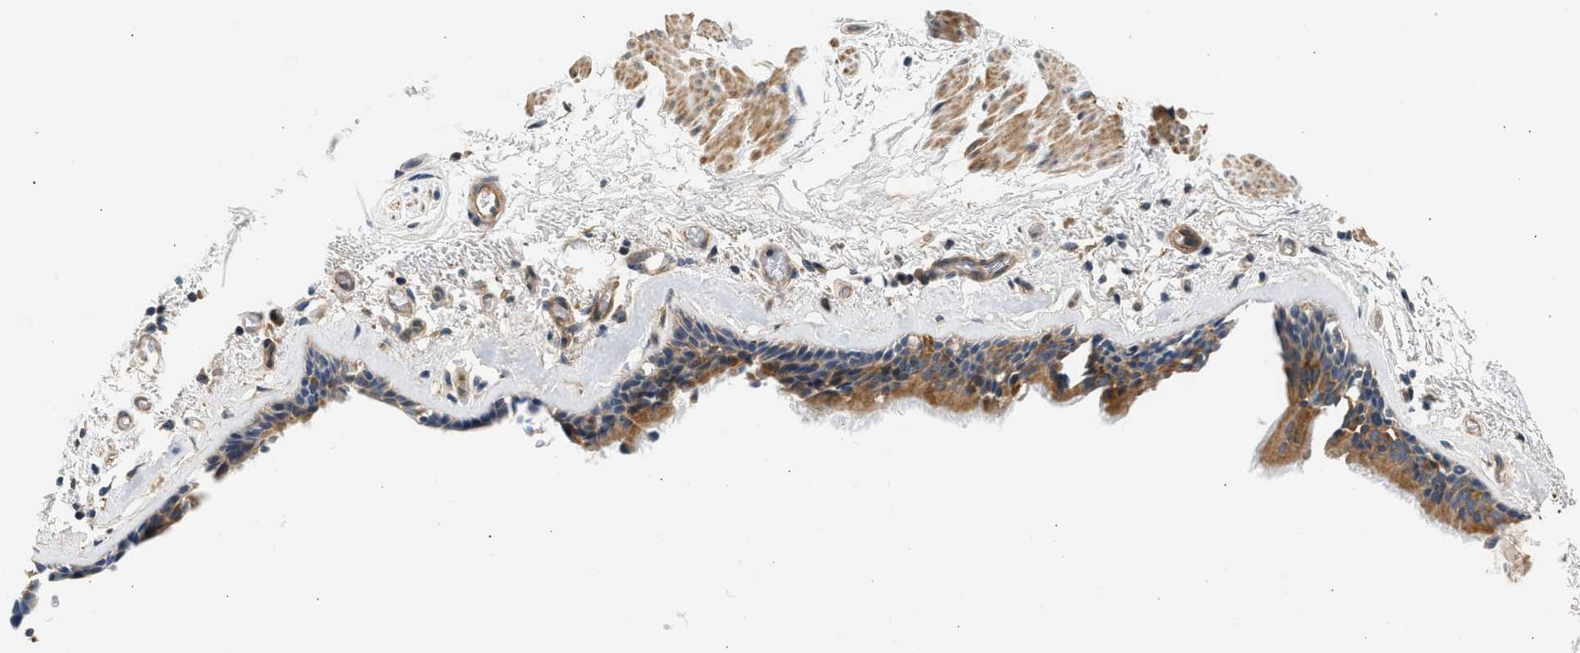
{"staining": {"intensity": "strong", "quantity": ">75%", "location": "cytoplasmic/membranous"}, "tissue": "bronchus", "cell_type": "Respiratory epithelial cells", "image_type": "normal", "snomed": [{"axis": "morphology", "description": "Normal tissue, NOS"}, {"axis": "topography", "description": "Cartilage tissue"}], "caption": "A brown stain labels strong cytoplasmic/membranous expression of a protein in respiratory epithelial cells of unremarkable bronchus. (Brightfield microscopy of DAB IHC at high magnification).", "gene": "WDR31", "patient": {"sex": "female", "age": 63}}